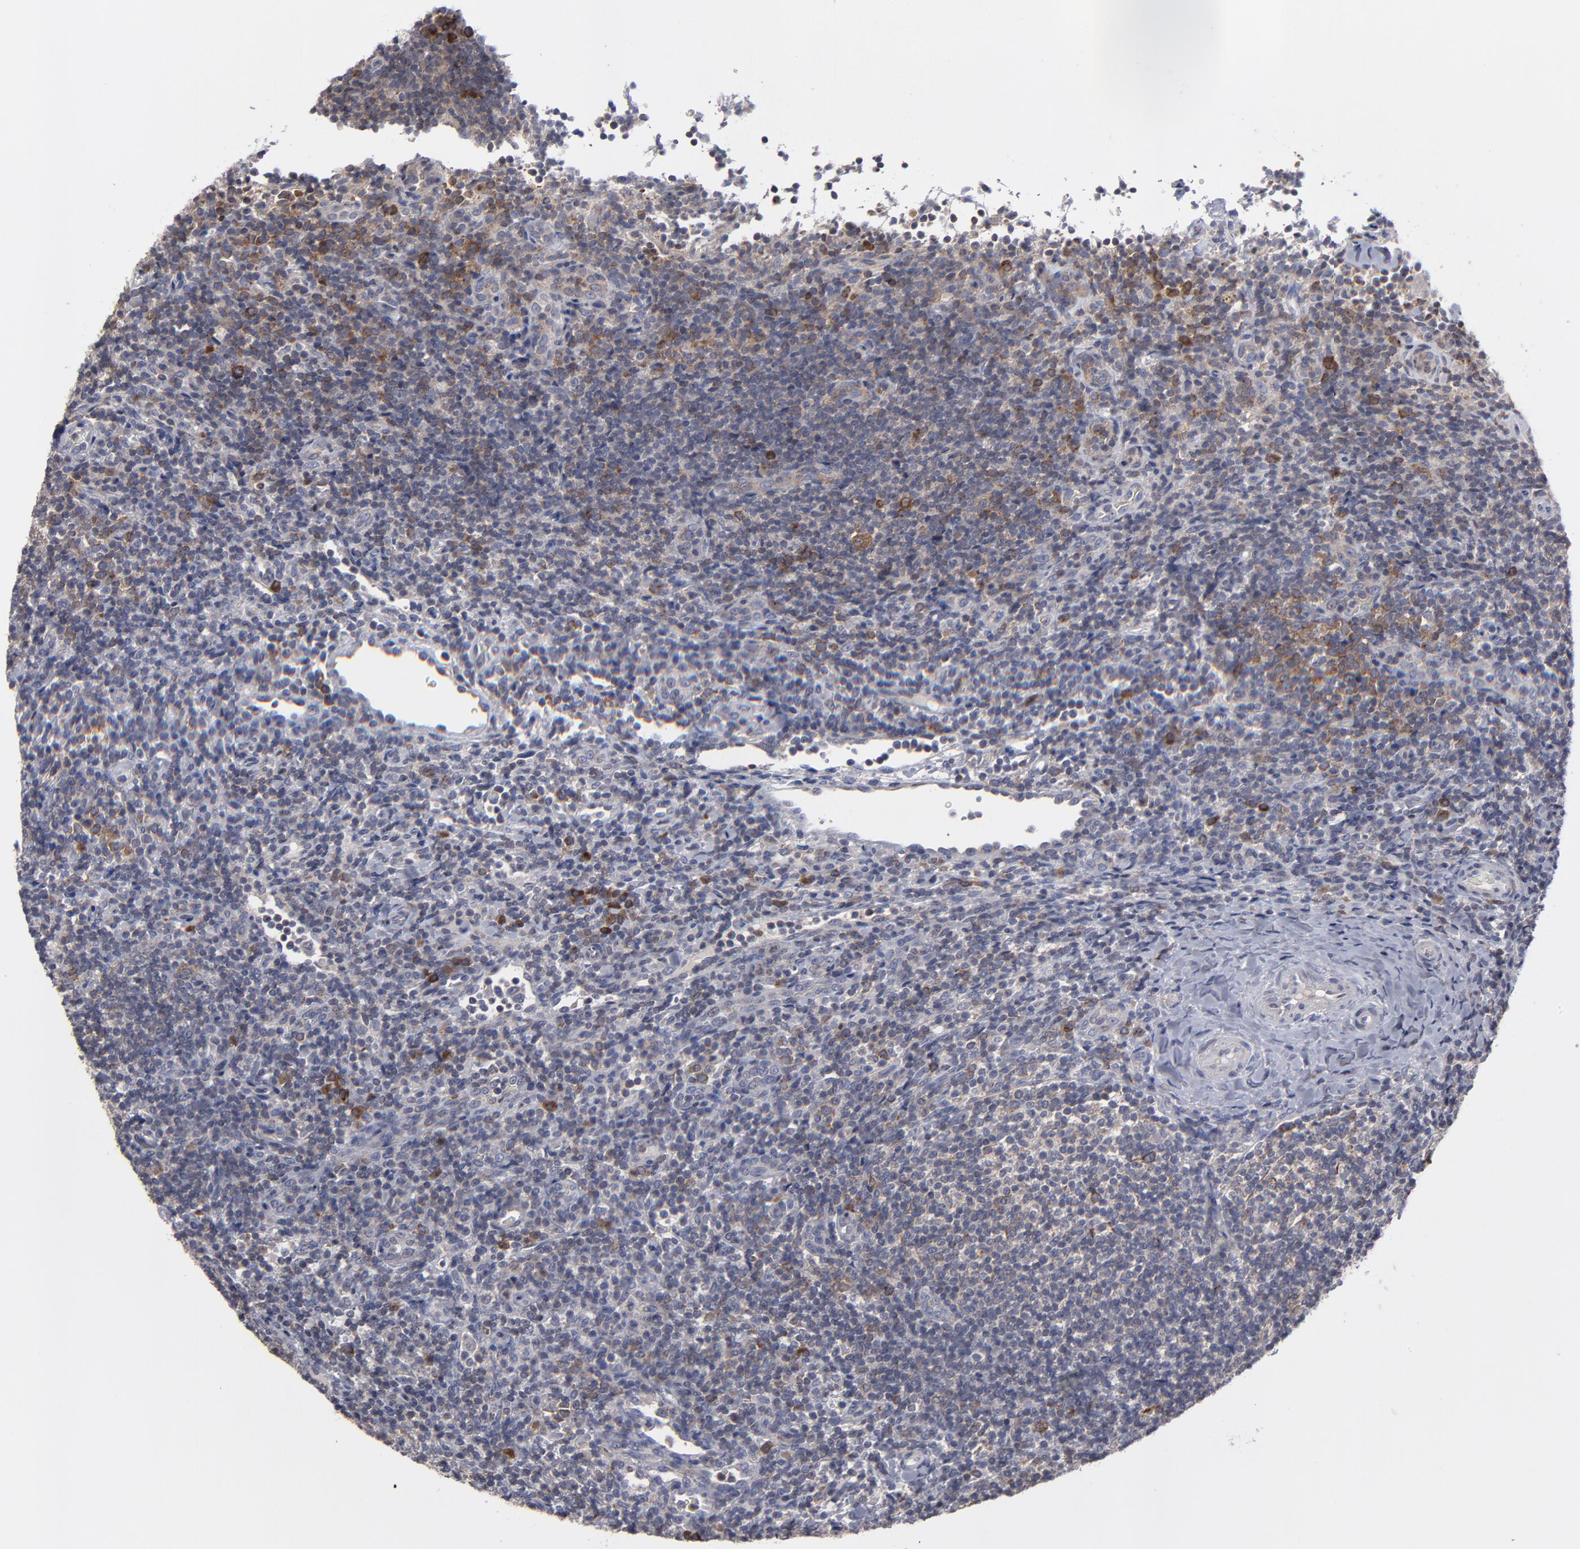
{"staining": {"intensity": "moderate", "quantity": "25%-75%", "location": "cytoplasmic/membranous"}, "tissue": "lymphoma", "cell_type": "Tumor cells", "image_type": "cancer", "snomed": [{"axis": "morphology", "description": "Malignant lymphoma, non-Hodgkin's type, Low grade"}, {"axis": "topography", "description": "Lymph node"}], "caption": "The immunohistochemical stain shows moderate cytoplasmic/membranous positivity in tumor cells of lymphoma tissue. The staining was performed using DAB to visualize the protein expression in brown, while the nuclei were stained in blue with hematoxylin (Magnification: 20x).", "gene": "CEP97", "patient": {"sex": "female", "age": 76}}